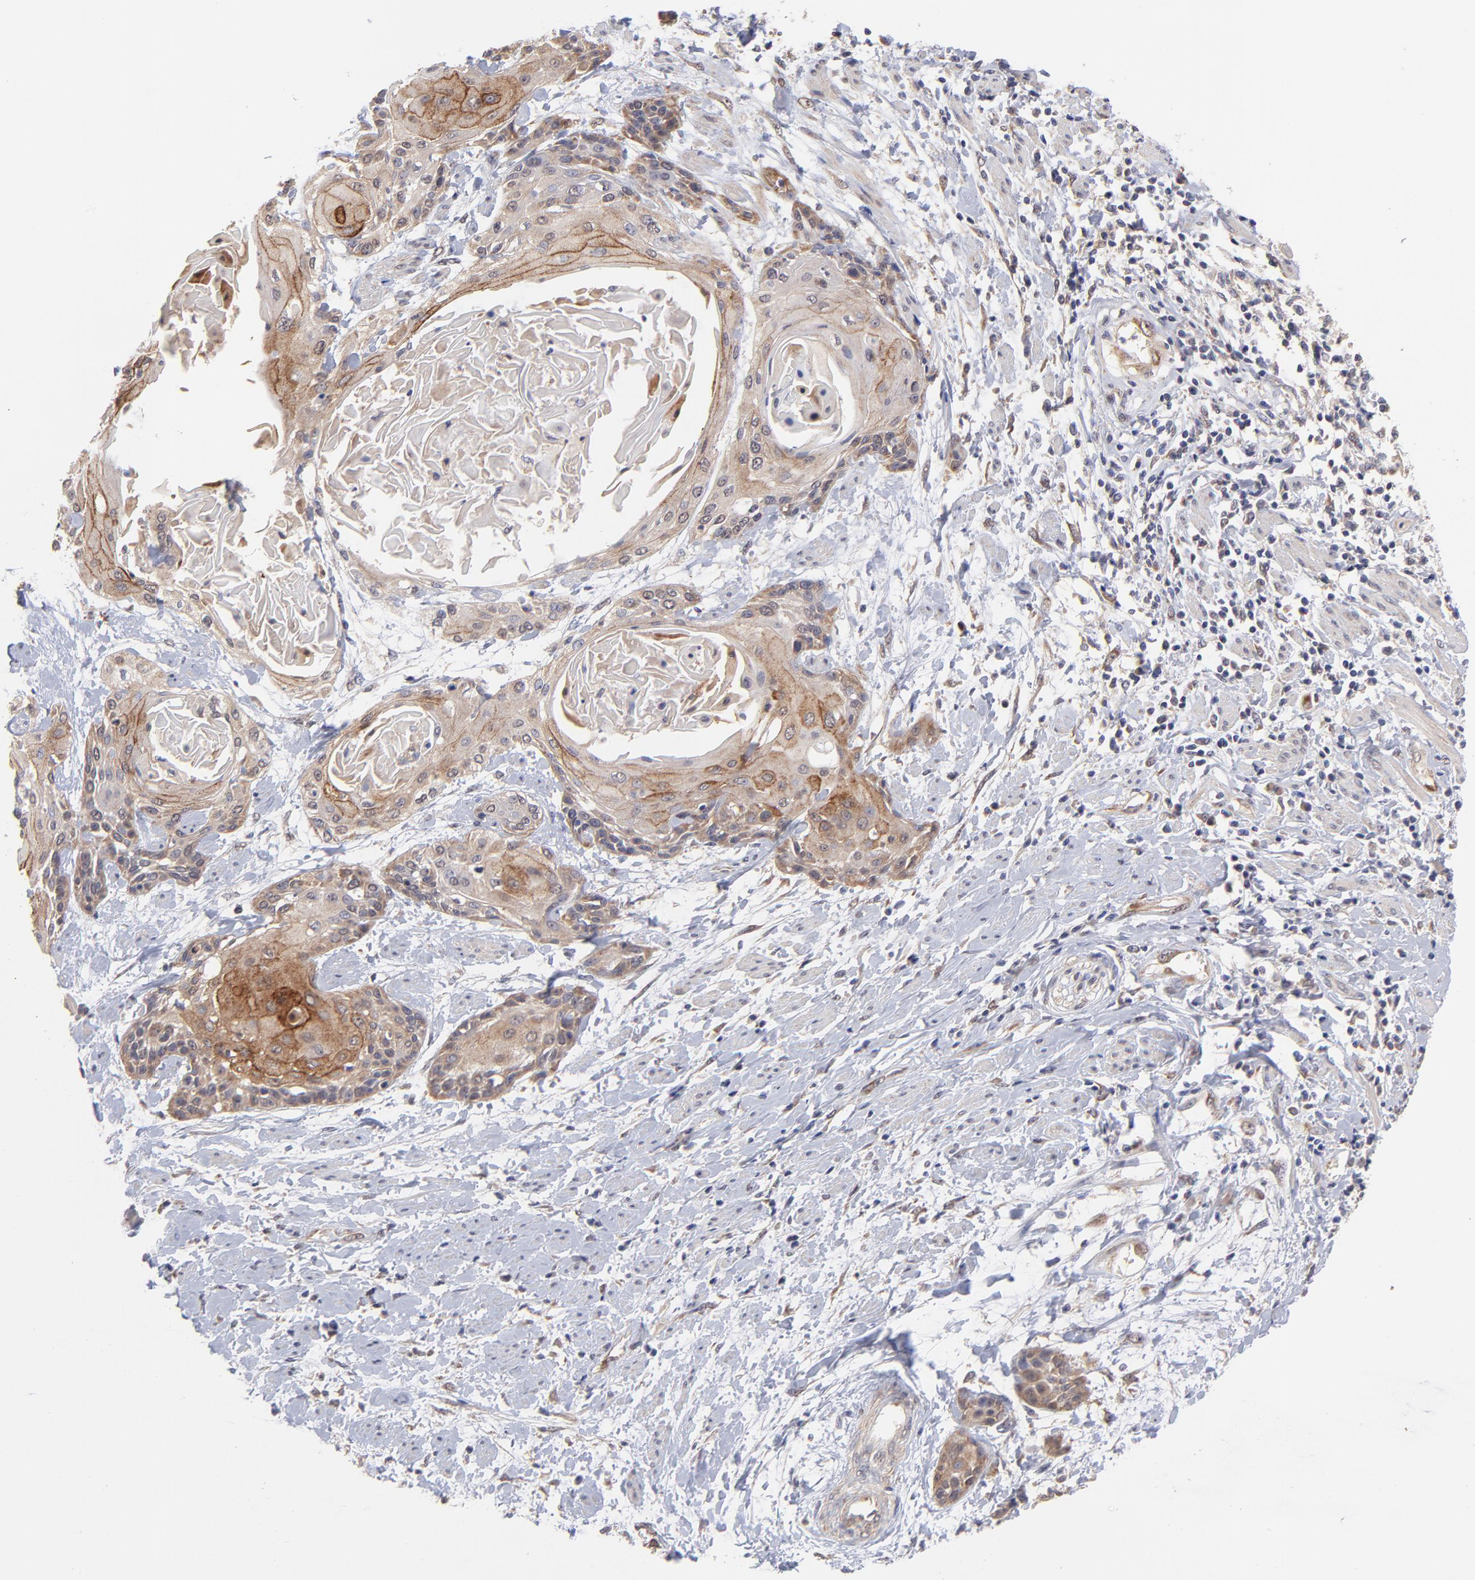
{"staining": {"intensity": "moderate", "quantity": ">75%", "location": "cytoplasmic/membranous"}, "tissue": "cervical cancer", "cell_type": "Tumor cells", "image_type": "cancer", "snomed": [{"axis": "morphology", "description": "Squamous cell carcinoma, NOS"}, {"axis": "topography", "description": "Cervix"}], "caption": "An immunohistochemistry (IHC) photomicrograph of tumor tissue is shown. Protein staining in brown shows moderate cytoplasmic/membranous positivity in cervical cancer (squamous cell carcinoma) within tumor cells.", "gene": "UBE2H", "patient": {"sex": "female", "age": 57}}